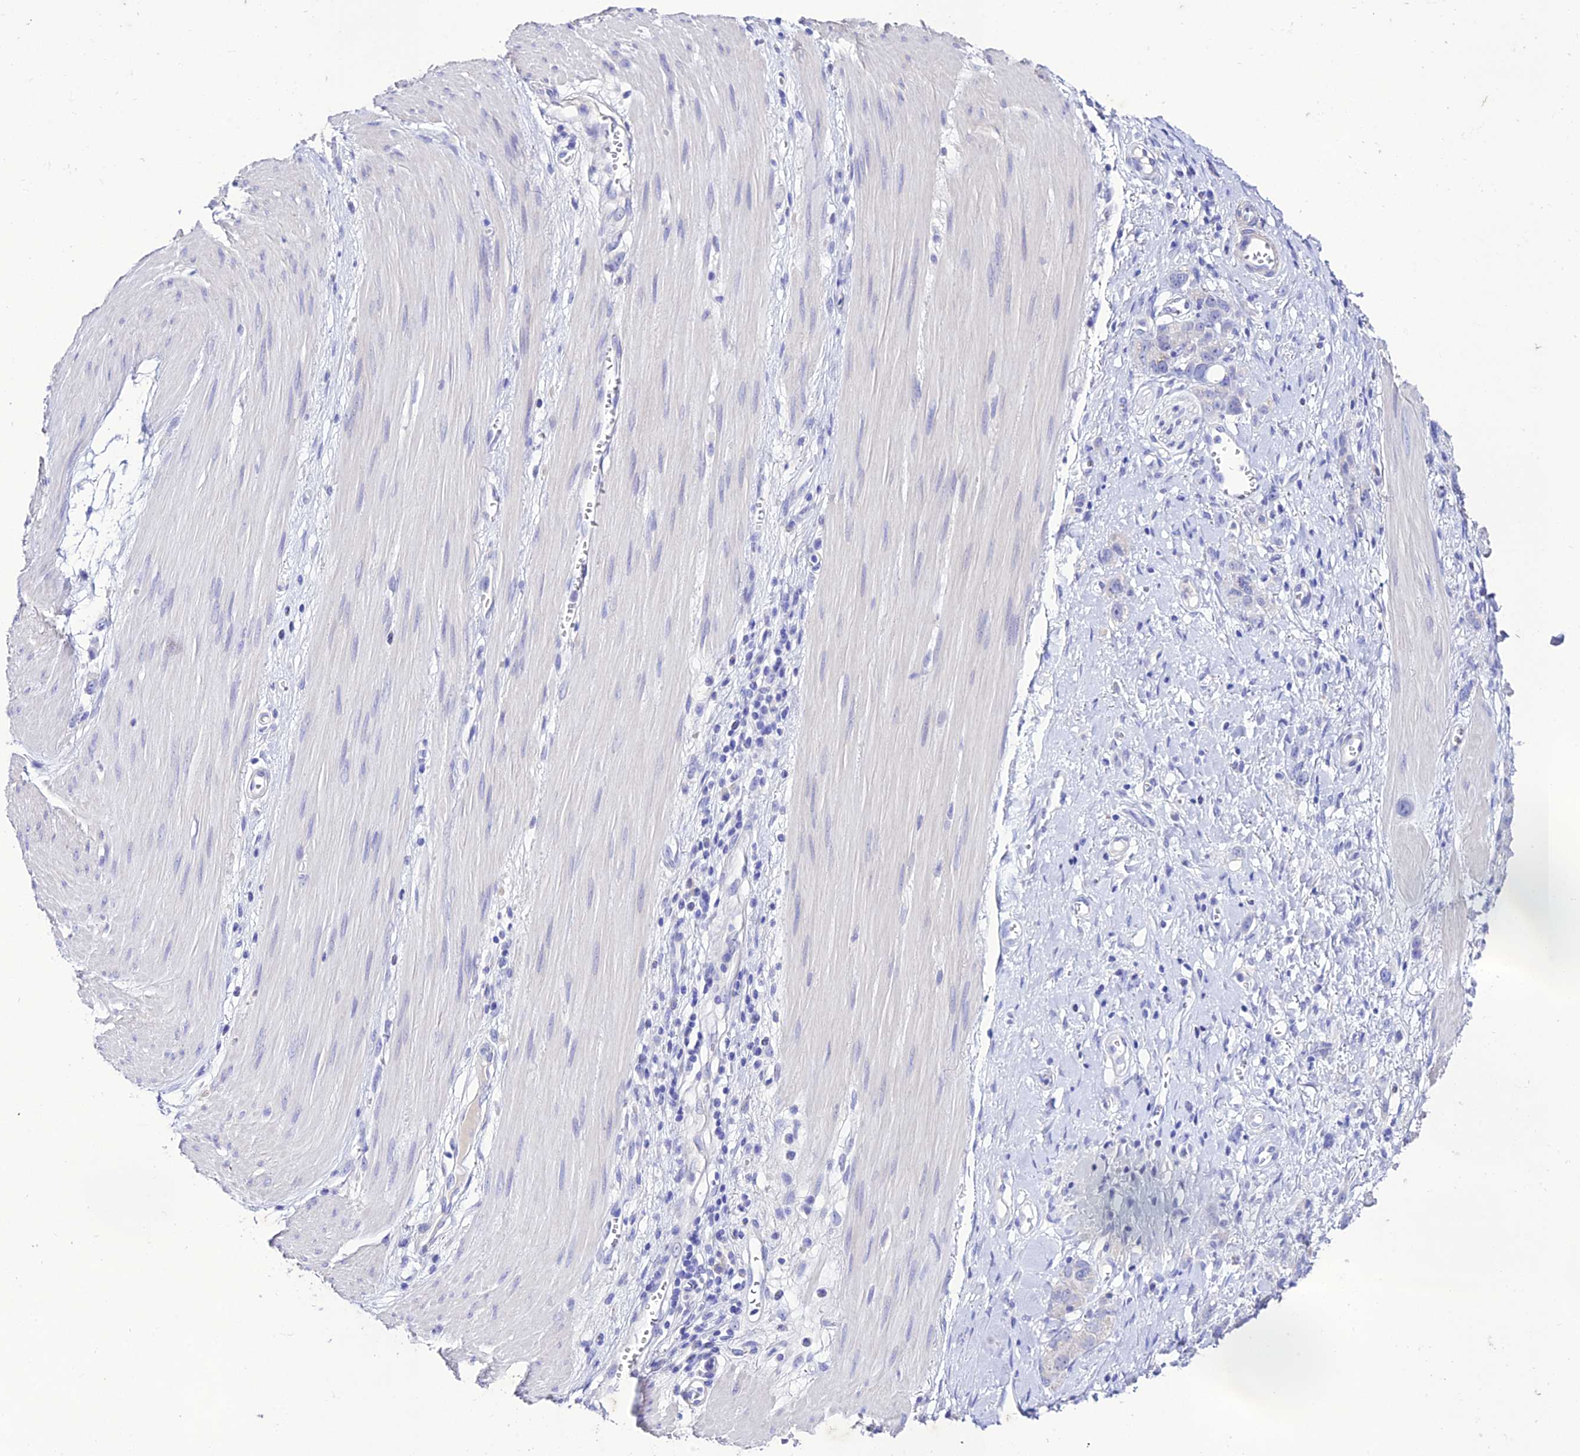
{"staining": {"intensity": "negative", "quantity": "none", "location": "none"}, "tissue": "stomach cancer", "cell_type": "Tumor cells", "image_type": "cancer", "snomed": [{"axis": "morphology", "description": "Adenocarcinoma, NOS"}, {"axis": "topography", "description": "Stomach"}], "caption": "Tumor cells are negative for brown protein staining in stomach cancer.", "gene": "NLRP6", "patient": {"sex": "female", "age": 76}}